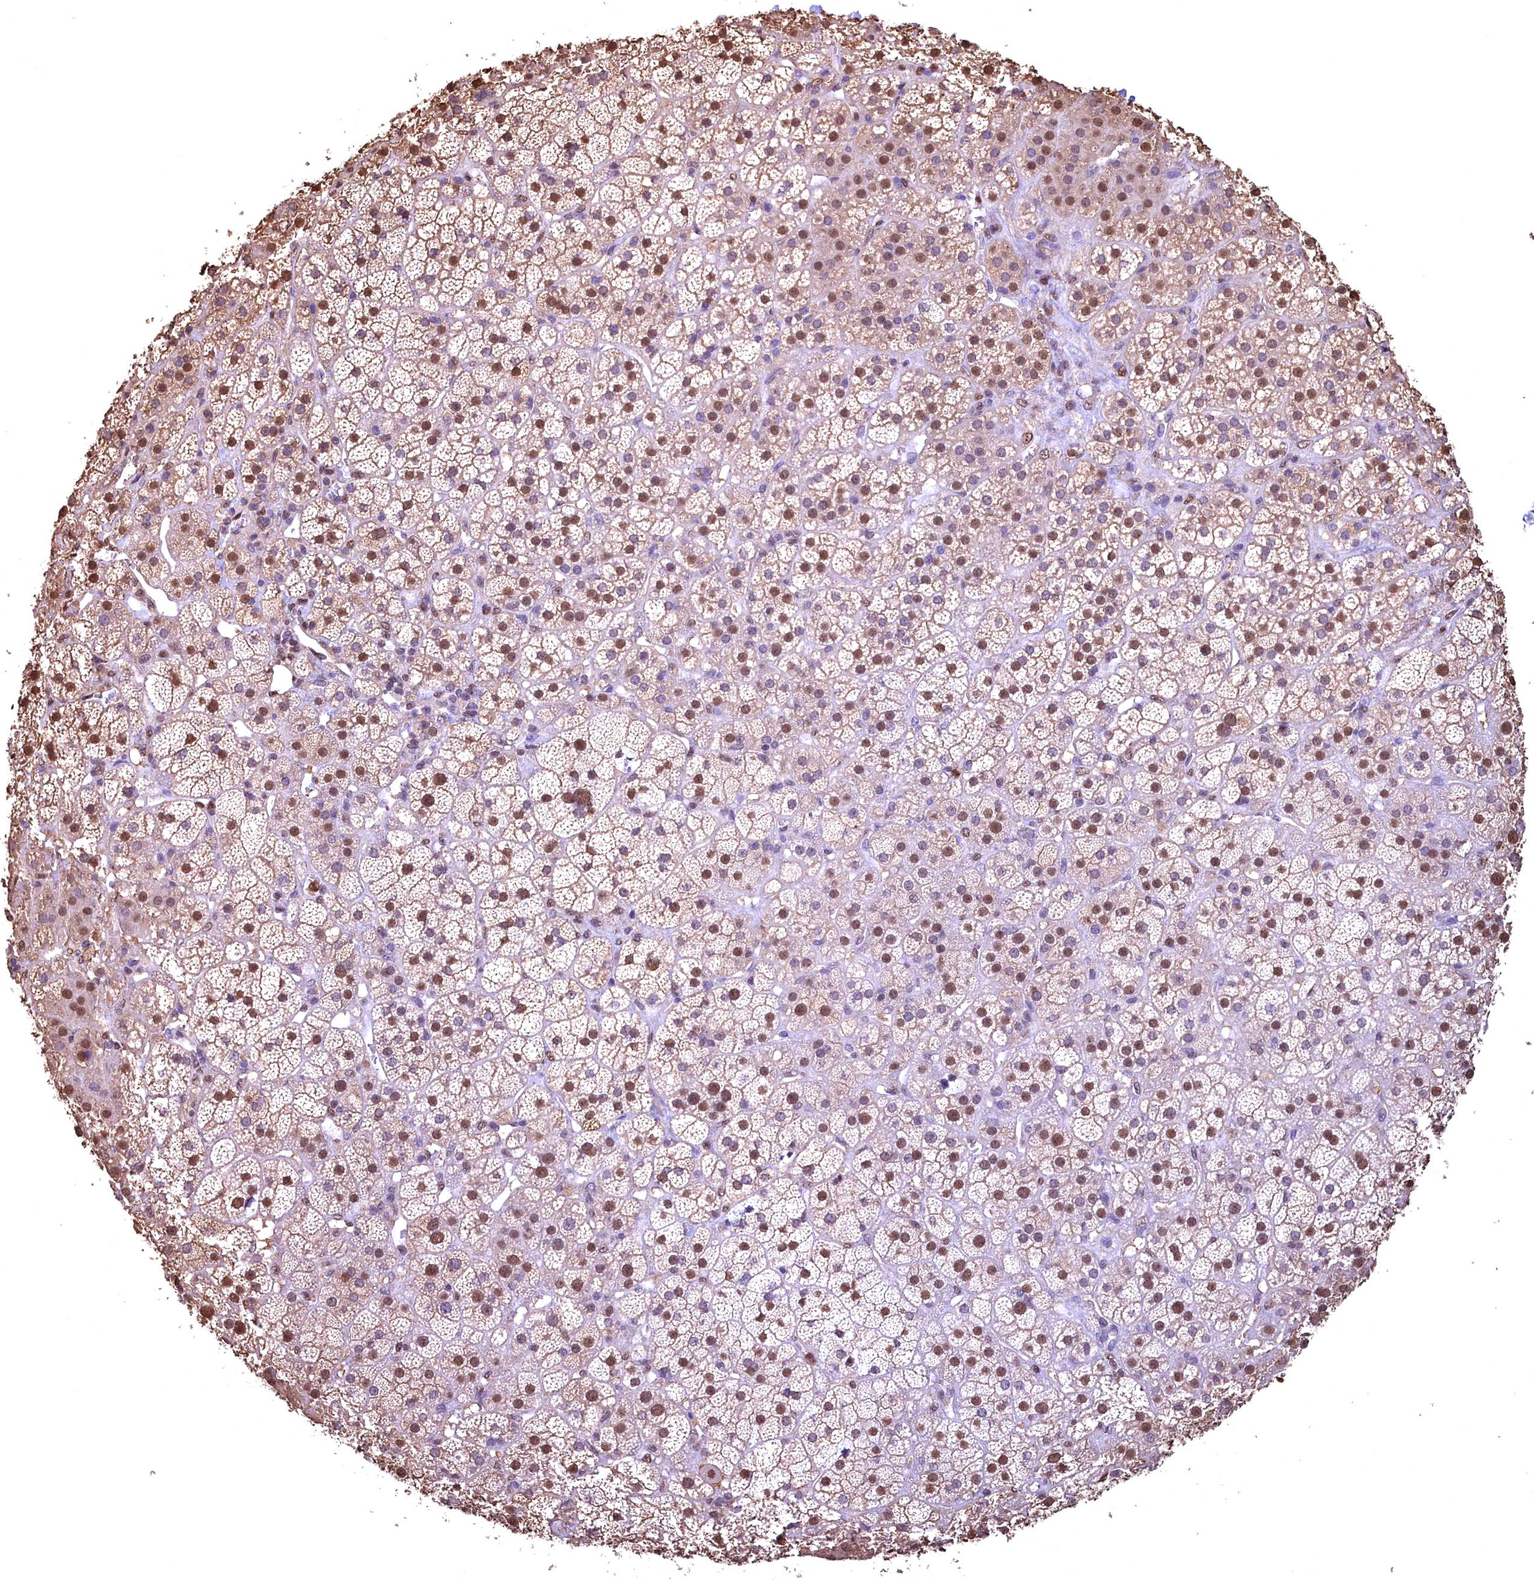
{"staining": {"intensity": "moderate", "quantity": ">75%", "location": "nuclear"}, "tissue": "adrenal gland", "cell_type": "Glandular cells", "image_type": "normal", "snomed": [{"axis": "morphology", "description": "Normal tissue, NOS"}, {"axis": "topography", "description": "Adrenal gland"}], "caption": "The immunohistochemical stain labels moderate nuclear expression in glandular cells of benign adrenal gland.", "gene": "GAPDH", "patient": {"sex": "female", "age": 70}}